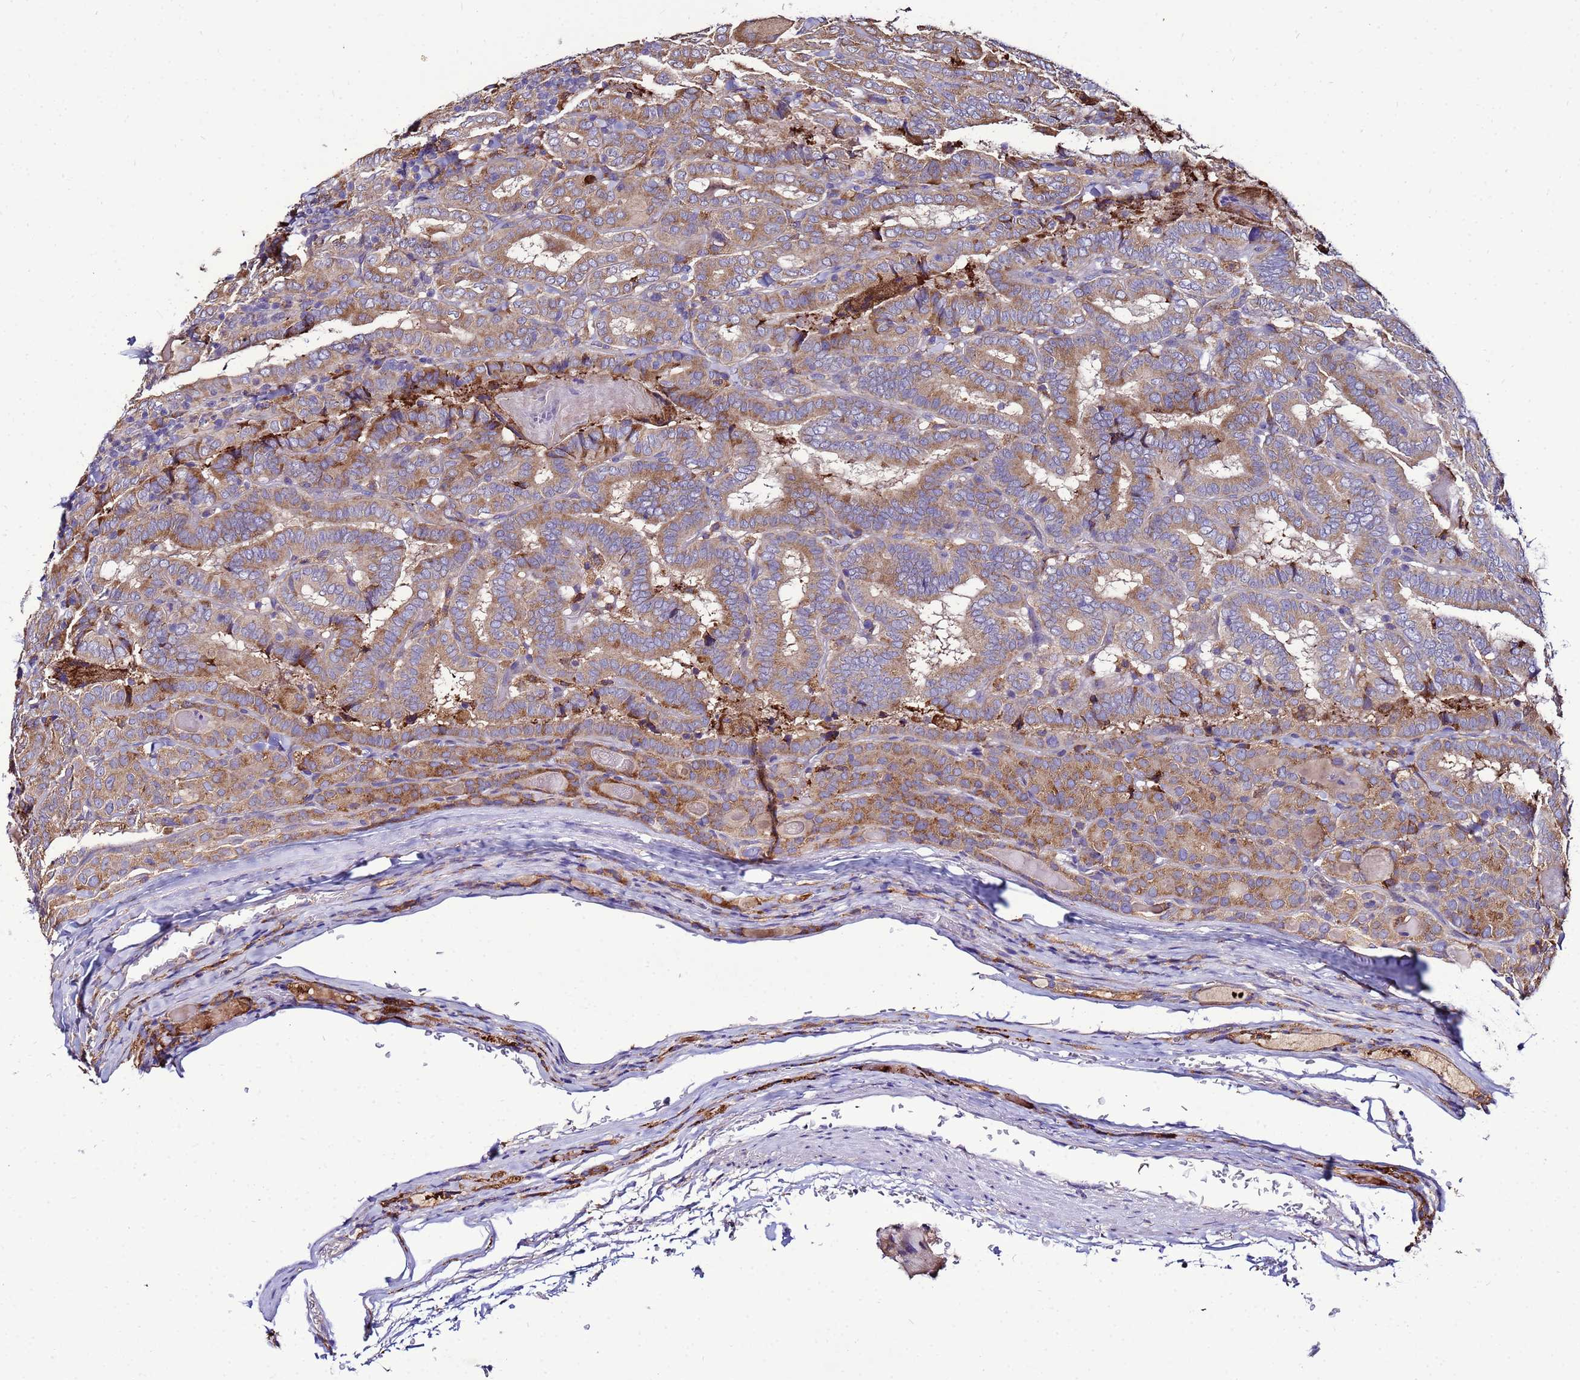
{"staining": {"intensity": "moderate", "quantity": "25%-75%", "location": "cytoplasmic/membranous"}, "tissue": "thyroid cancer", "cell_type": "Tumor cells", "image_type": "cancer", "snomed": [{"axis": "morphology", "description": "Papillary adenocarcinoma, NOS"}, {"axis": "topography", "description": "Thyroid gland"}], "caption": "DAB immunohistochemical staining of human papillary adenocarcinoma (thyroid) reveals moderate cytoplasmic/membranous protein expression in approximately 25%-75% of tumor cells.", "gene": "ANTKMT", "patient": {"sex": "female", "age": 72}}